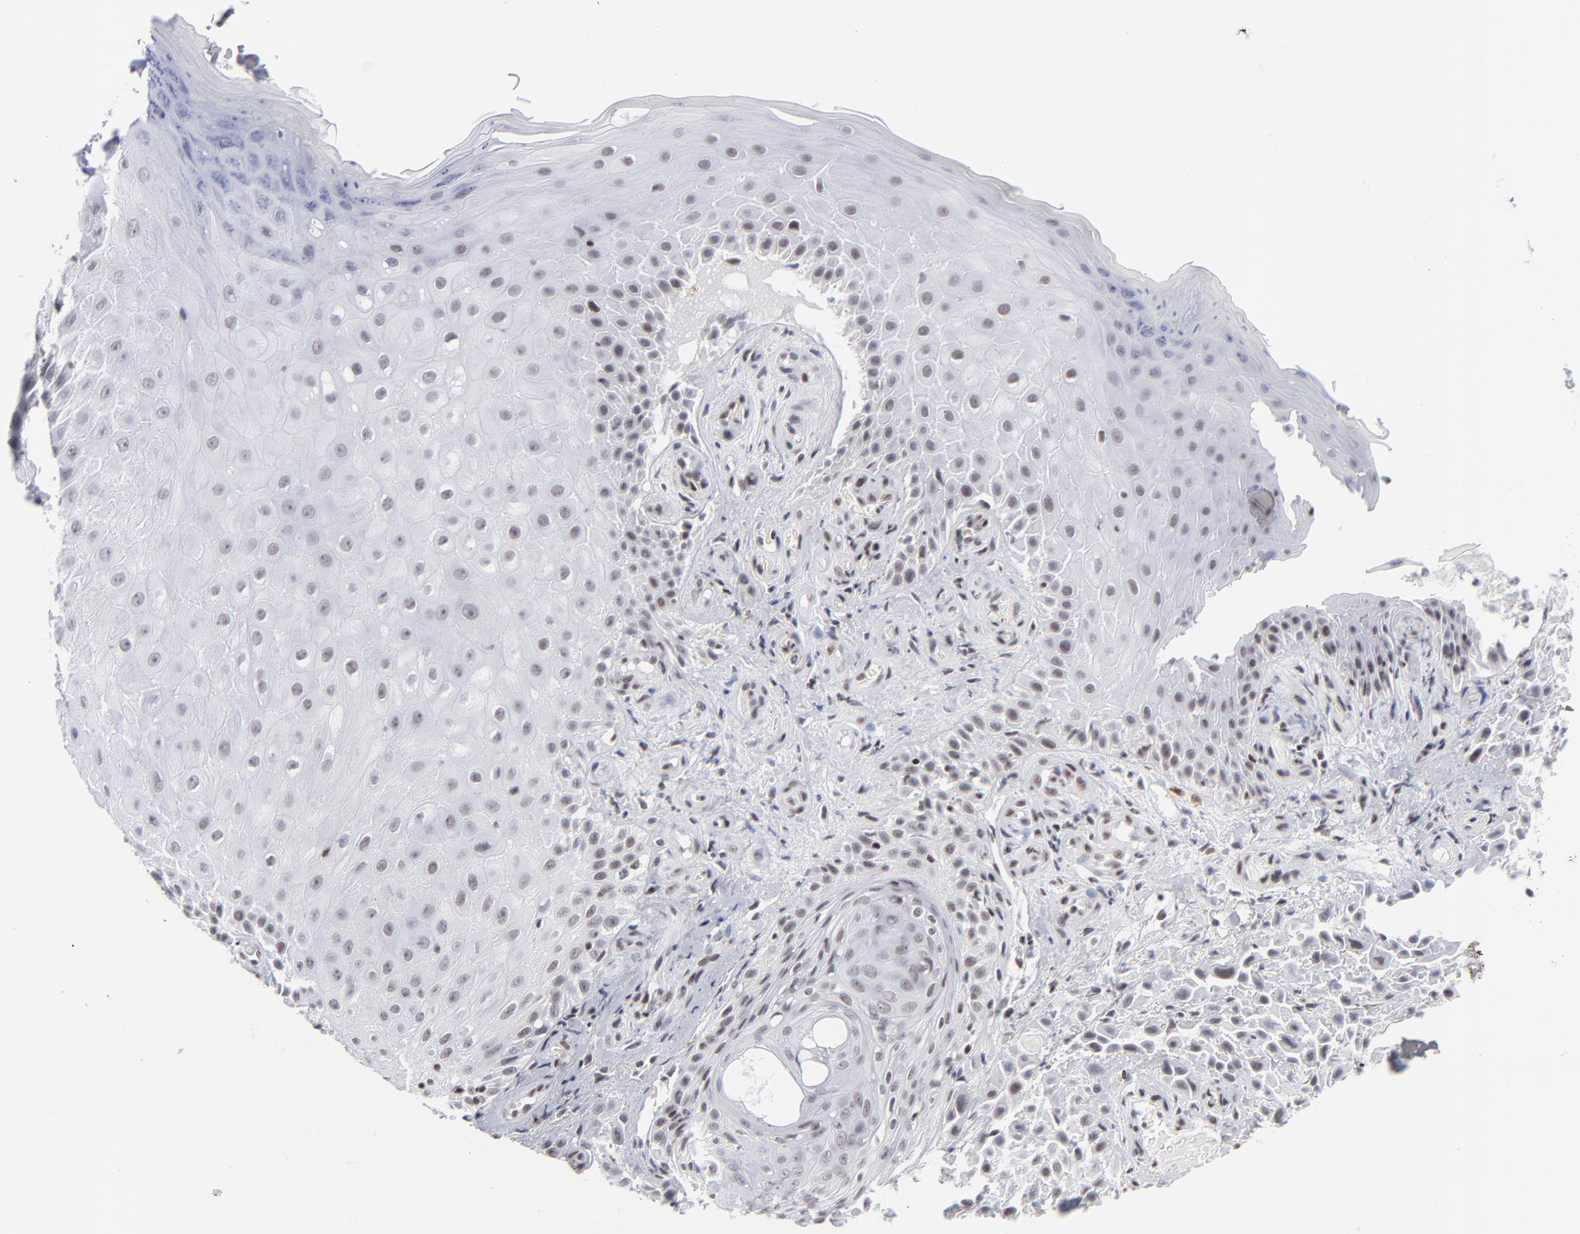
{"staining": {"intensity": "weak", "quantity": "<25%", "location": "nuclear"}, "tissue": "skin cancer", "cell_type": "Tumor cells", "image_type": "cancer", "snomed": [{"axis": "morphology", "description": "Squamous cell carcinoma, NOS"}, {"axis": "topography", "description": "Skin"}], "caption": "The image displays no staining of tumor cells in skin cancer. The staining is performed using DAB brown chromogen with nuclei counter-stained in using hematoxylin.", "gene": "SP2", "patient": {"sex": "female", "age": 42}}